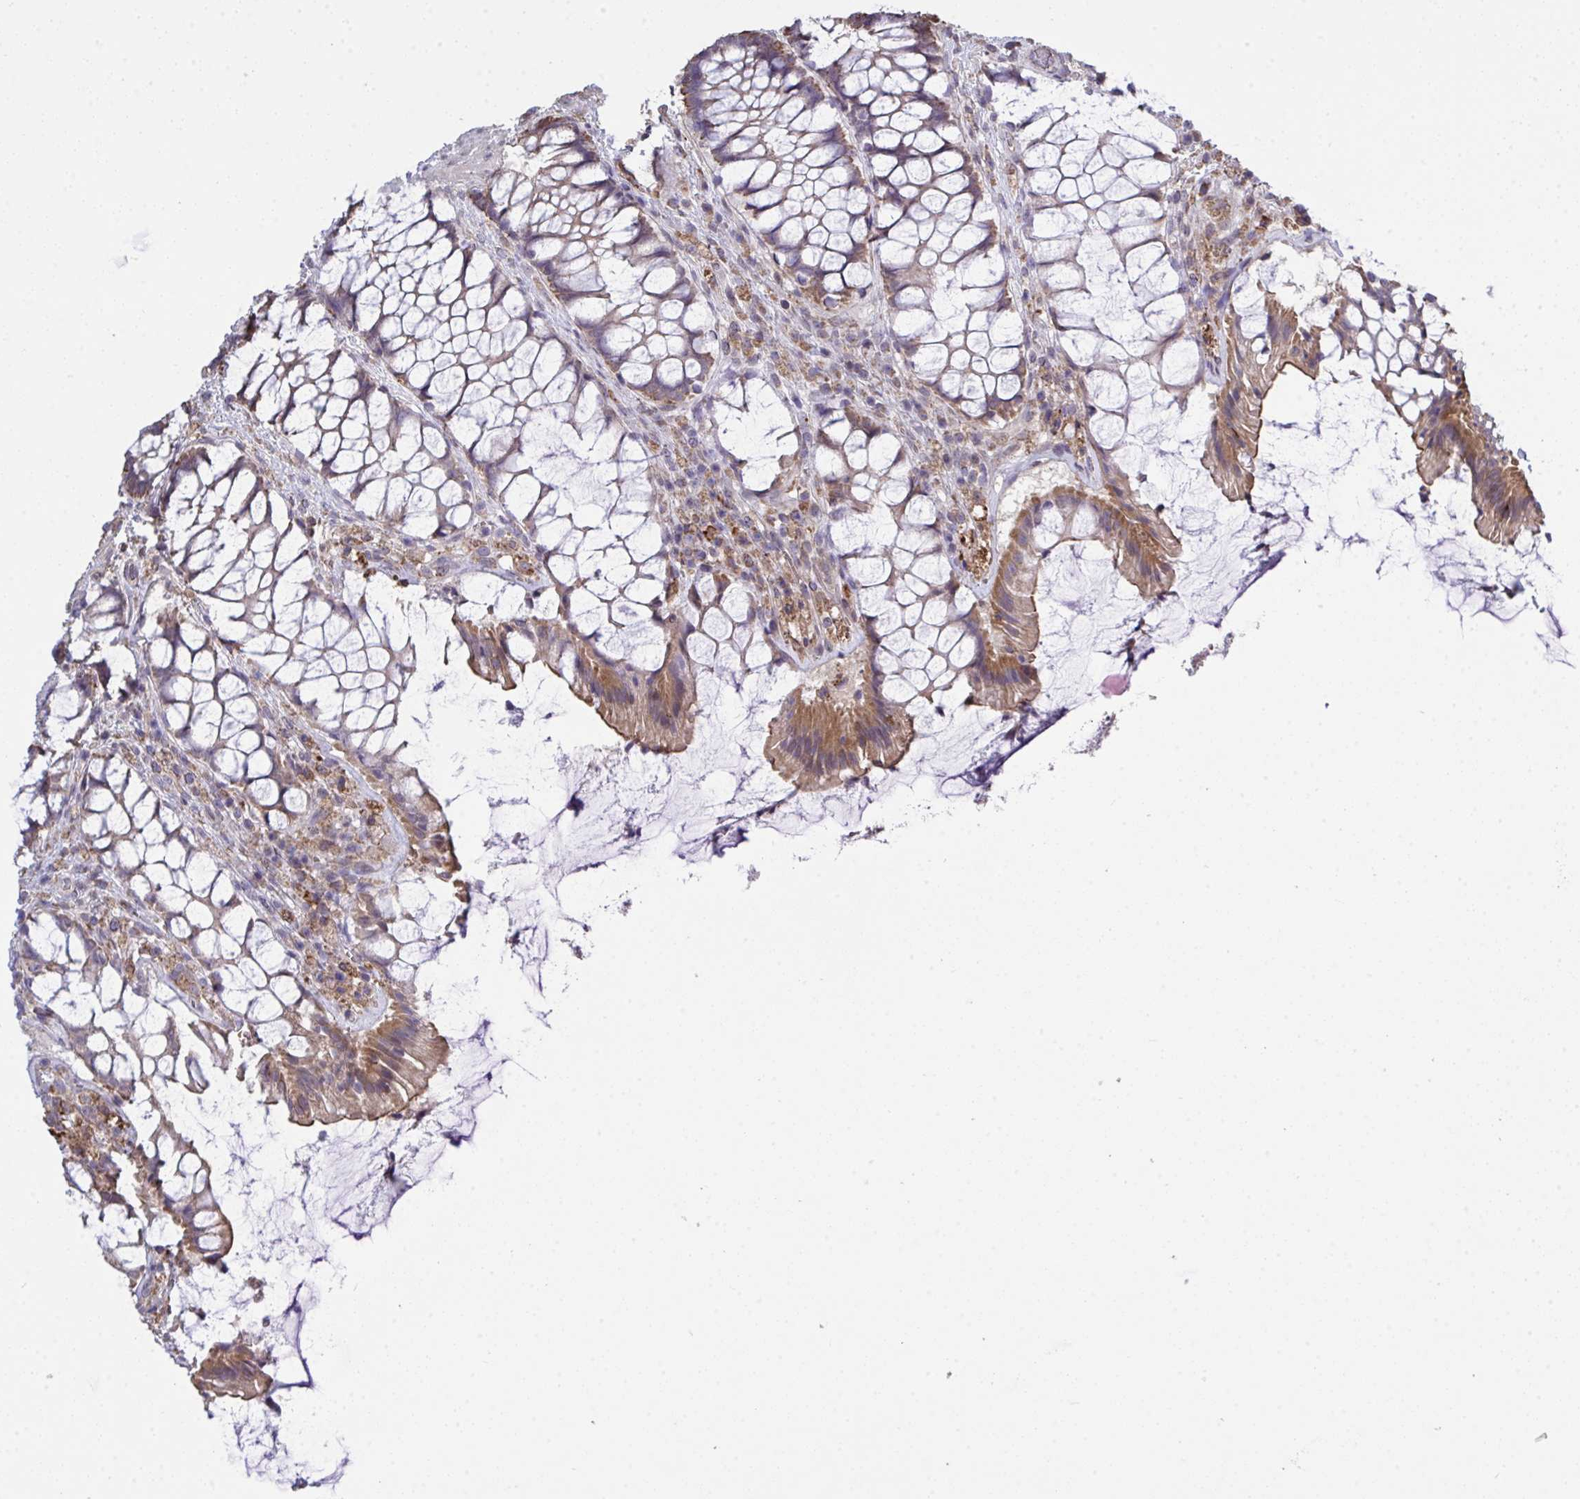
{"staining": {"intensity": "weak", "quantity": ">75%", "location": "cytoplasmic/membranous"}, "tissue": "rectum", "cell_type": "Glandular cells", "image_type": "normal", "snomed": [{"axis": "morphology", "description": "Normal tissue, NOS"}, {"axis": "topography", "description": "Rectum"}], "caption": "Protein expression by IHC exhibits weak cytoplasmic/membranous expression in about >75% of glandular cells in unremarkable rectum. The protein is shown in brown color, while the nuclei are stained blue.", "gene": "PPM1H", "patient": {"sex": "female", "age": 58}}